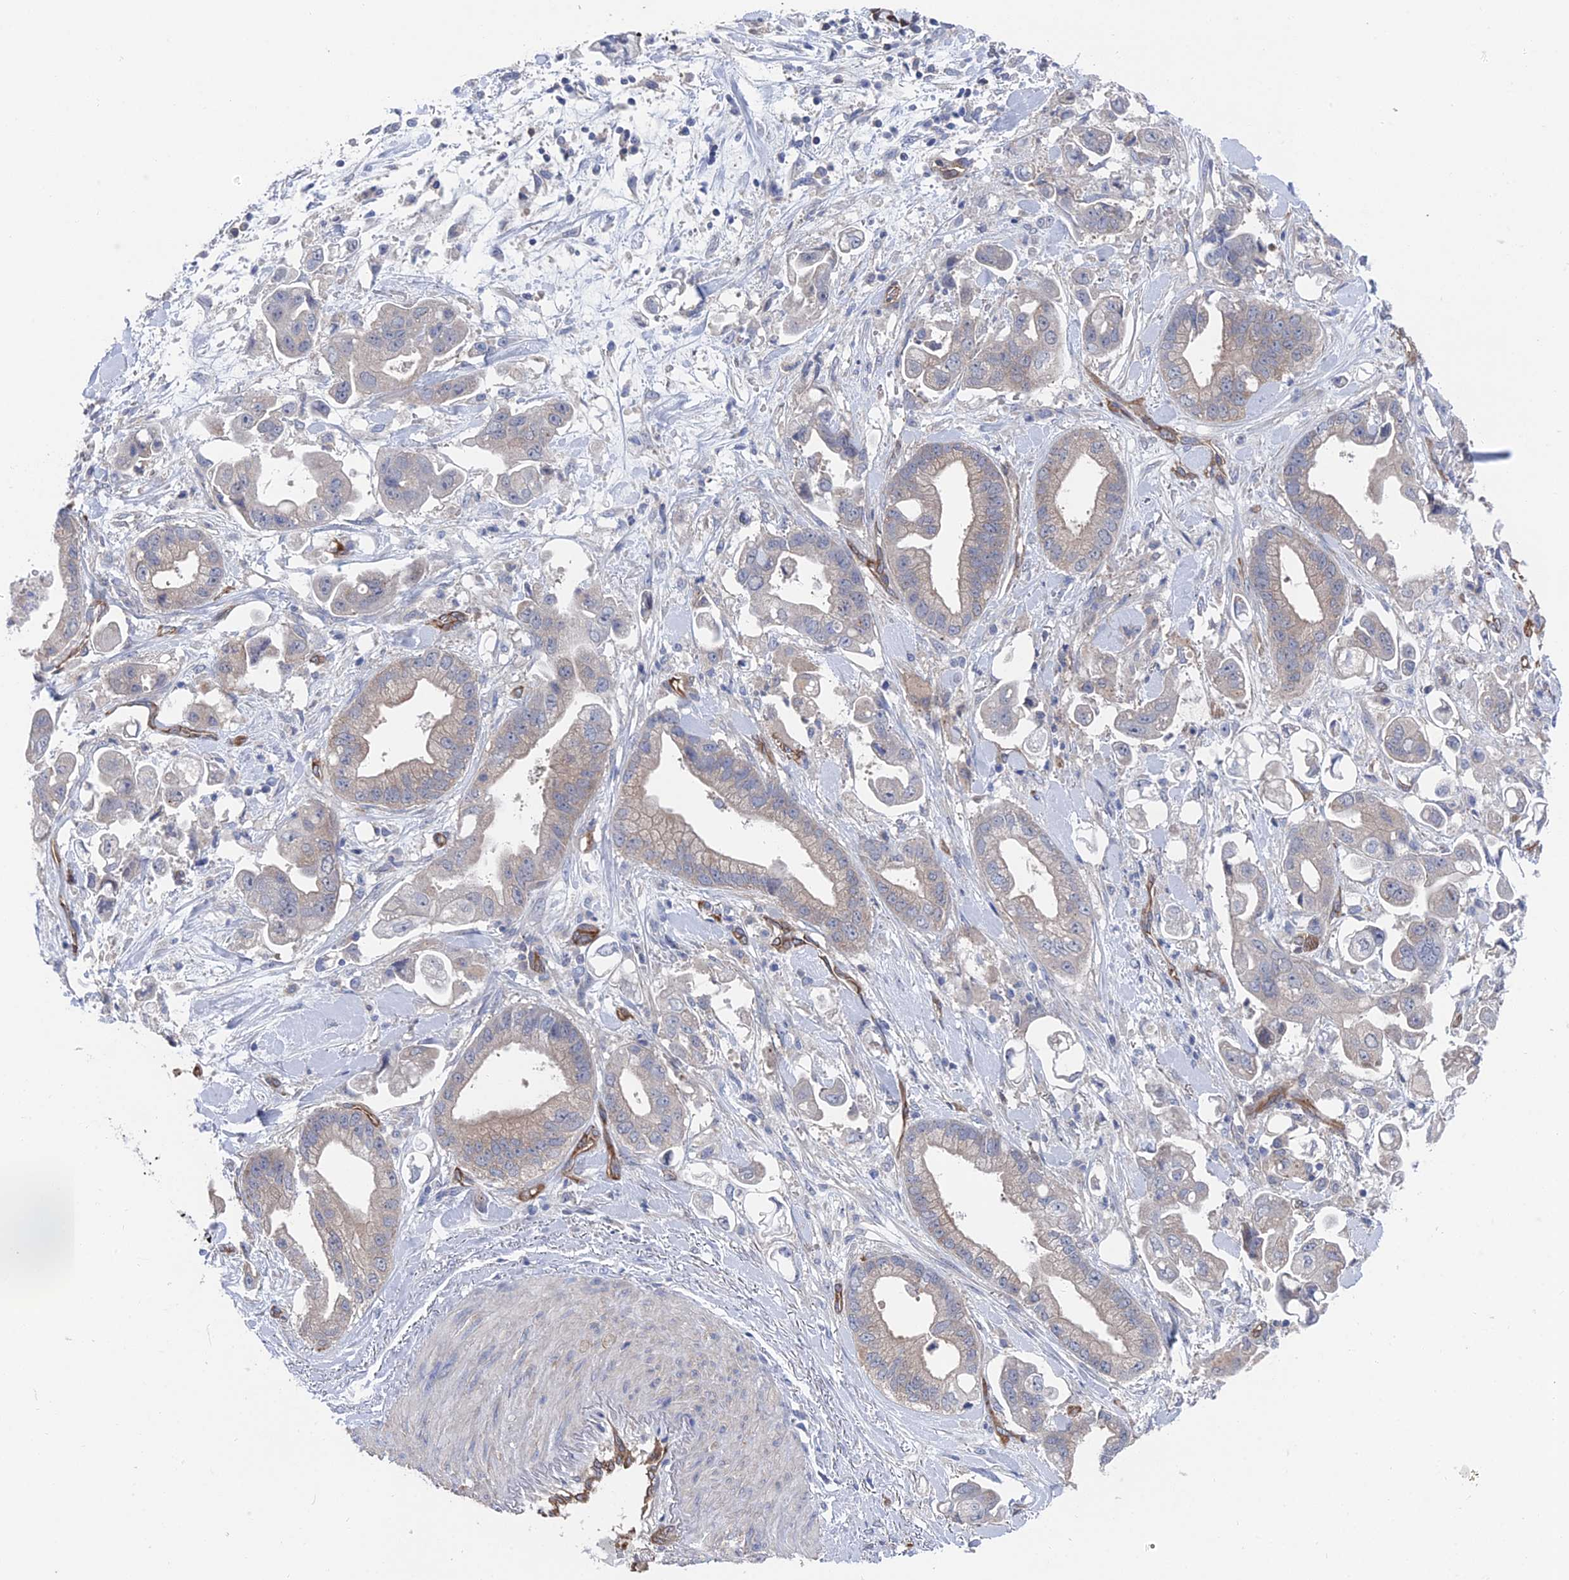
{"staining": {"intensity": "weak", "quantity": "<25%", "location": "cytoplasmic/membranous"}, "tissue": "stomach cancer", "cell_type": "Tumor cells", "image_type": "cancer", "snomed": [{"axis": "morphology", "description": "Adenocarcinoma, NOS"}, {"axis": "topography", "description": "Stomach"}], "caption": "Micrograph shows no significant protein expression in tumor cells of stomach cancer (adenocarcinoma). The staining is performed using DAB brown chromogen with nuclei counter-stained in using hematoxylin.", "gene": "ARAP3", "patient": {"sex": "male", "age": 62}}